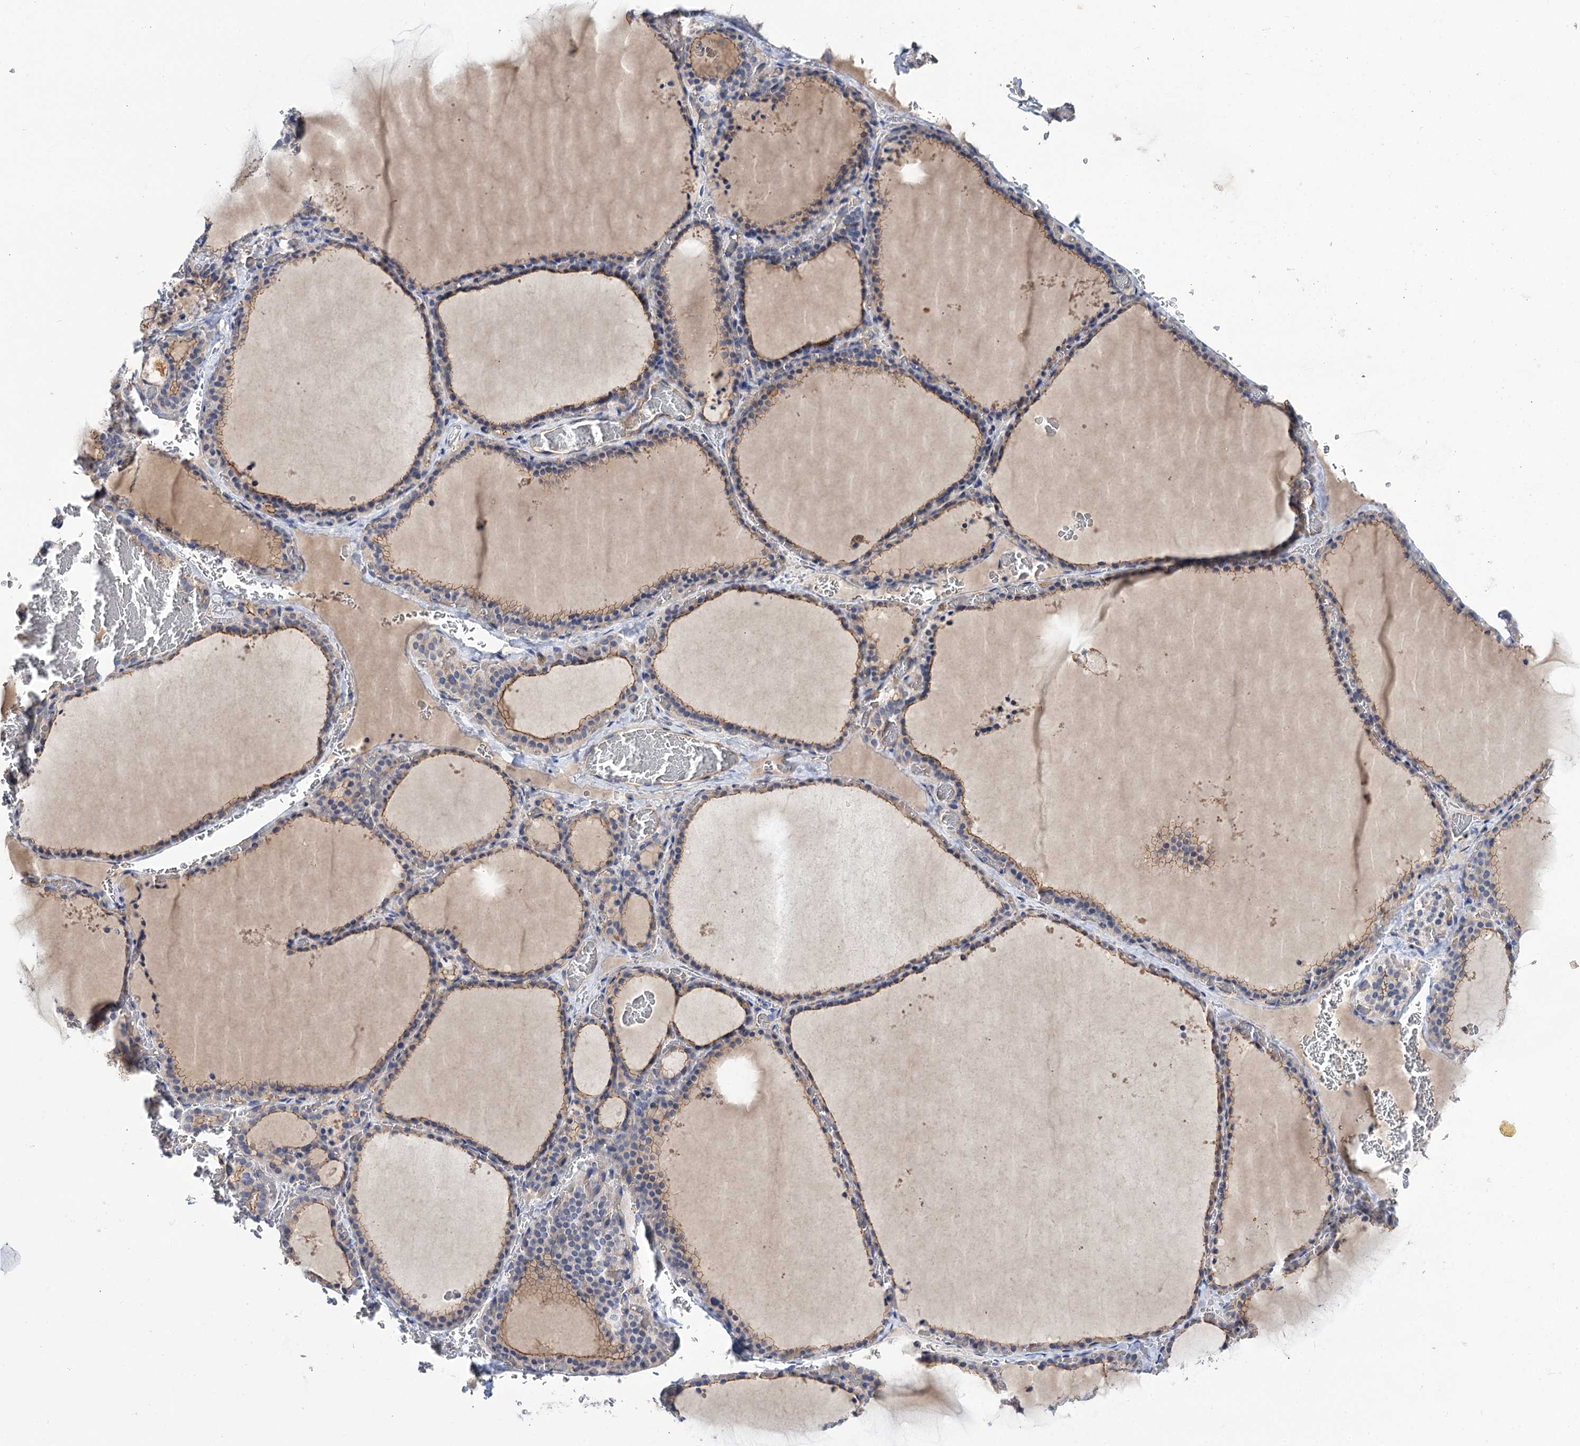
{"staining": {"intensity": "moderate", "quantity": "25%-75%", "location": "cytoplasmic/membranous"}, "tissue": "thyroid gland", "cell_type": "Glandular cells", "image_type": "normal", "snomed": [{"axis": "morphology", "description": "Normal tissue, NOS"}, {"axis": "topography", "description": "Thyroid gland"}], "caption": "Protein staining of benign thyroid gland exhibits moderate cytoplasmic/membranous positivity in approximately 25%-75% of glandular cells.", "gene": "NUDCD2", "patient": {"sex": "female", "age": 39}}